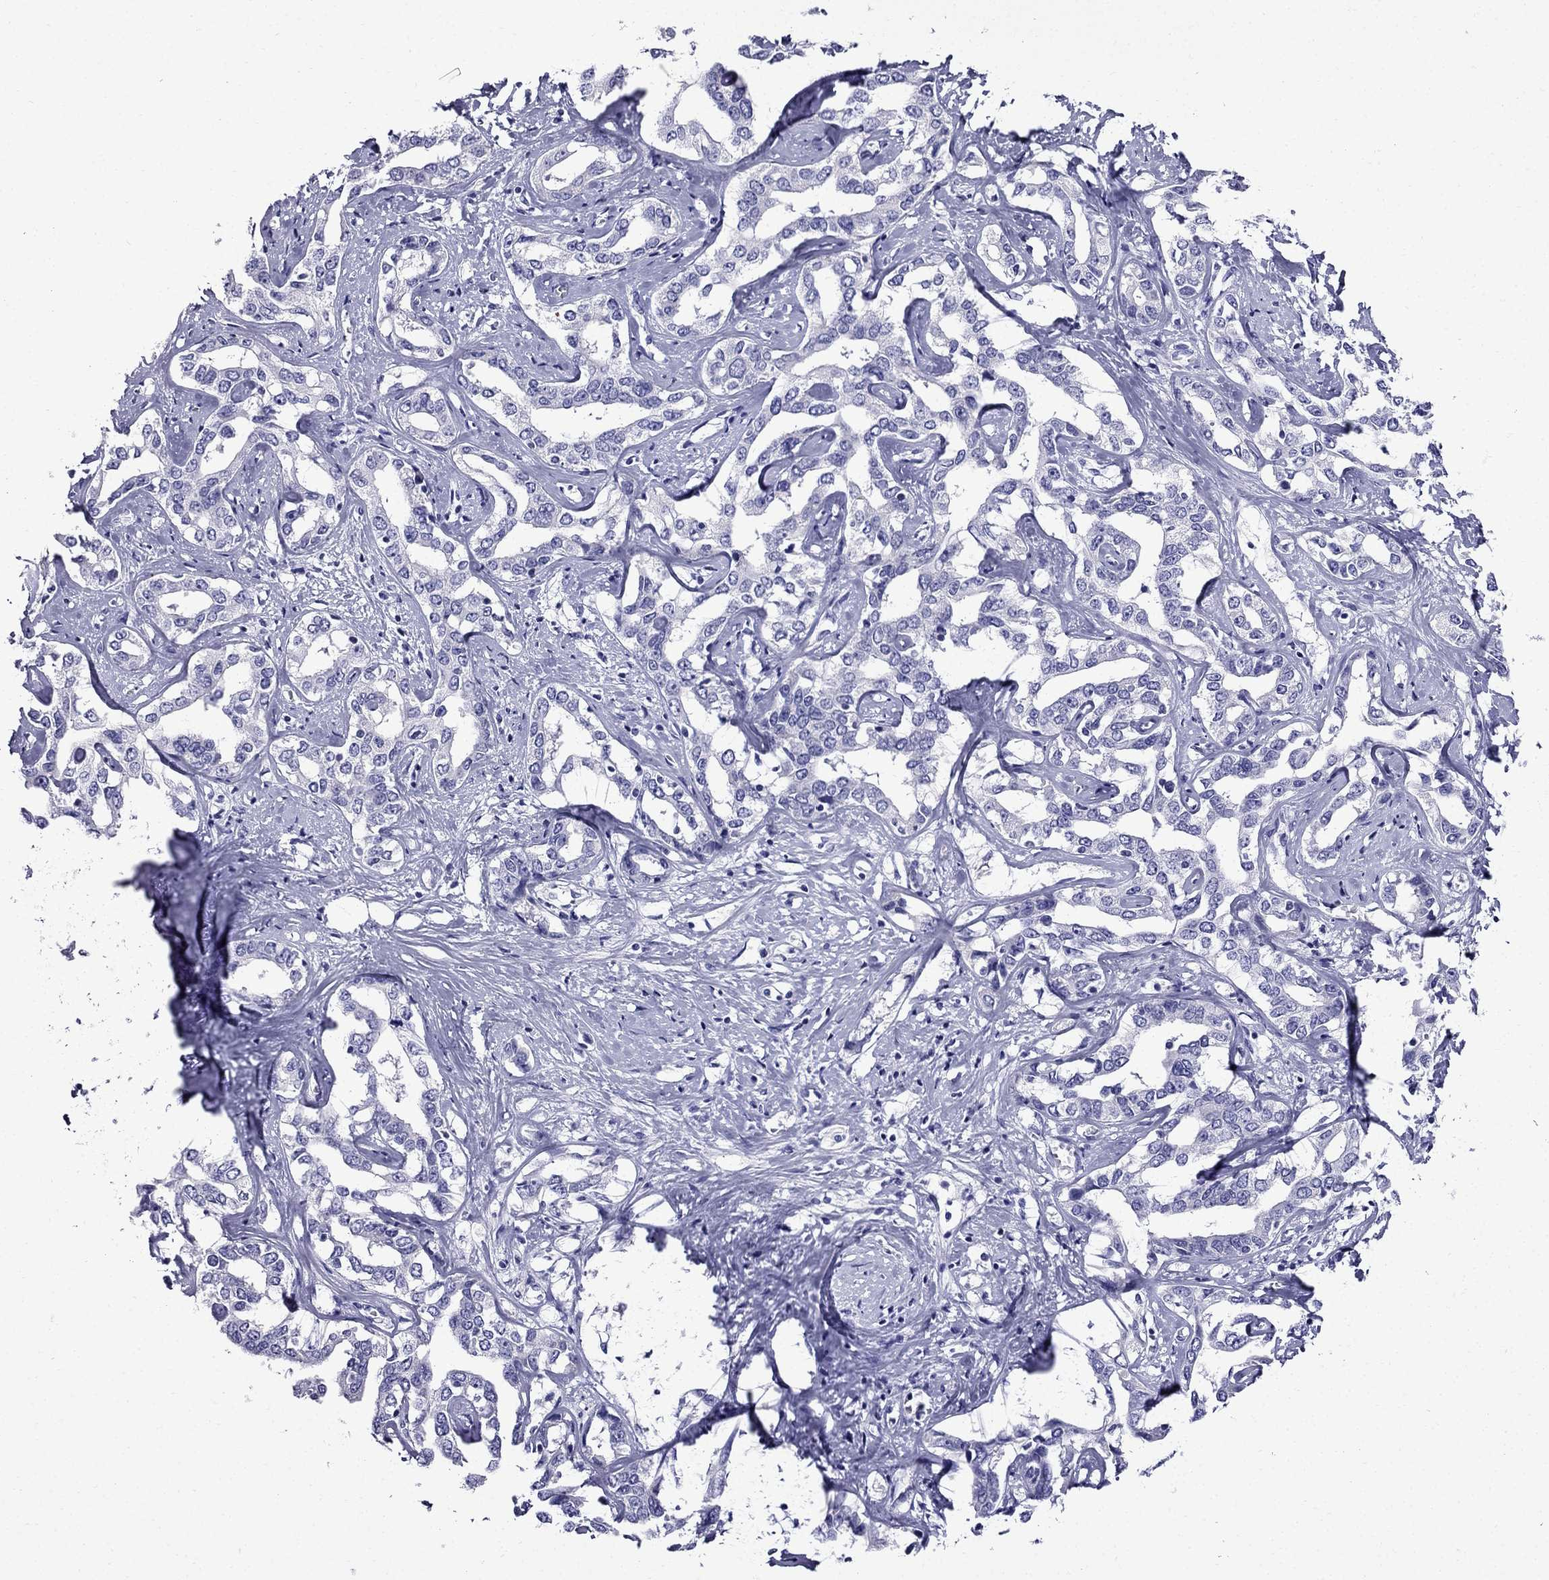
{"staining": {"intensity": "negative", "quantity": "none", "location": "none"}, "tissue": "liver cancer", "cell_type": "Tumor cells", "image_type": "cancer", "snomed": [{"axis": "morphology", "description": "Cholangiocarcinoma"}, {"axis": "topography", "description": "Liver"}], "caption": "Immunohistochemistry micrograph of neoplastic tissue: human liver cancer (cholangiocarcinoma) stained with DAB (3,3'-diaminobenzidine) demonstrates no significant protein expression in tumor cells. (DAB immunohistochemistry (IHC) visualized using brightfield microscopy, high magnification).", "gene": "ERC2", "patient": {"sex": "male", "age": 59}}